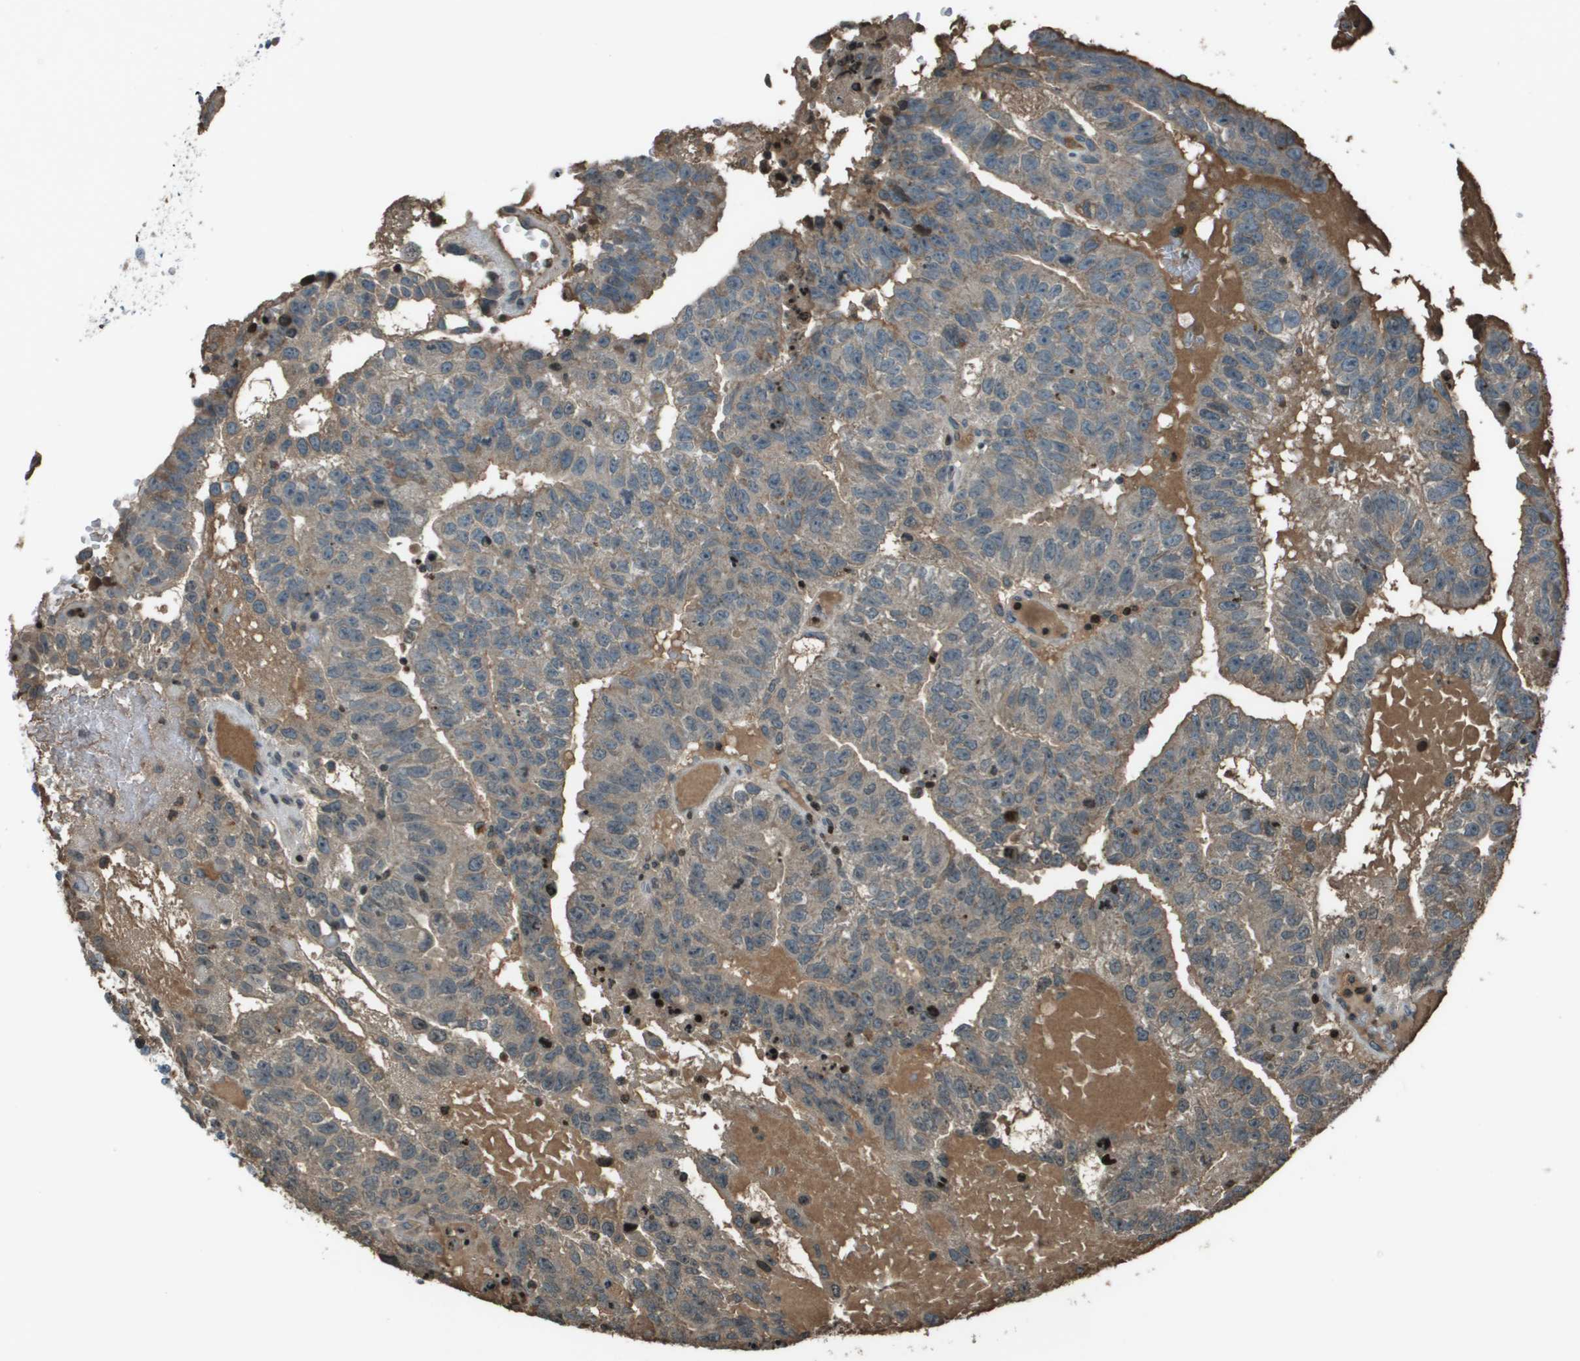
{"staining": {"intensity": "moderate", "quantity": ">75%", "location": "cytoplasmic/membranous,nuclear"}, "tissue": "testis cancer", "cell_type": "Tumor cells", "image_type": "cancer", "snomed": [{"axis": "morphology", "description": "Seminoma, NOS"}, {"axis": "morphology", "description": "Carcinoma, Embryonal, NOS"}, {"axis": "topography", "description": "Testis"}], "caption": "Immunohistochemistry (IHC) (DAB (3,3'-diaminobenzidine)) staining of testis cancer (embryonal carcinoma) exhibits moderate cytoplasmic/membranous and nuclear protein positivity in about >75% of tumor cells.", "gene": "CXCL12", "patient": {"sex": "male", "age": 52}}